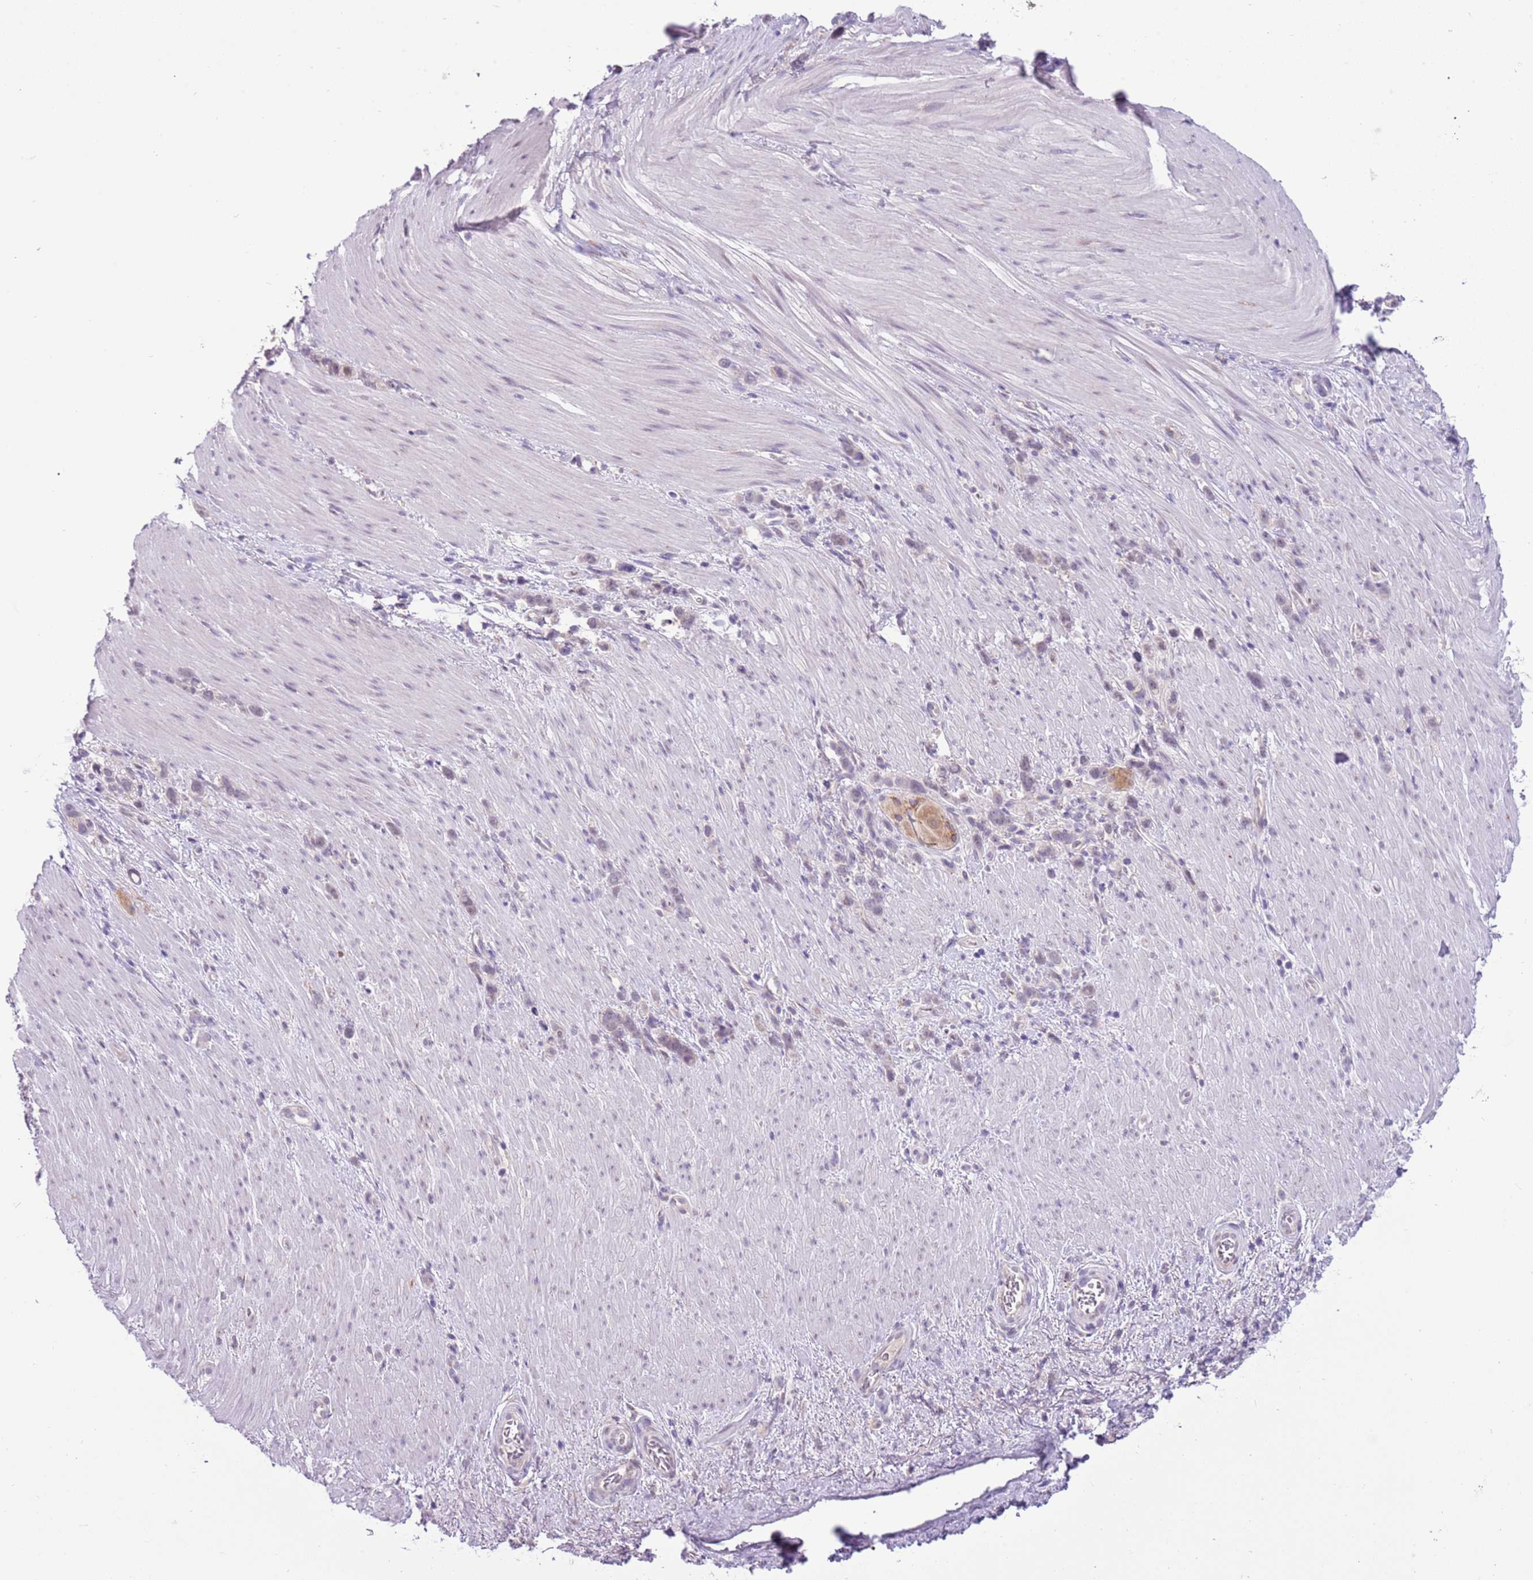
{"staining": {"intensity": "negative", "quantity": "none", "location": "none"}, "tissue": "stomach cancer", "cell_type": "Tumor cells", "image_type": "cancer", "snomed": [{"axis": "morphology", "description": "Adenocarcinoma, NOS"}, {"axis": "topography", "description": "Stomach"}], "caption": "Immunohistochemistry micrograph of neoplastic tissue: stomach adenocarcinoma stained with DAB (3,3'-diaminobenzidine) demonstrates no significant protein staining in tumor cells.", "gene": "FAM120C", "patient": {"sex": "female", "age": 65}}